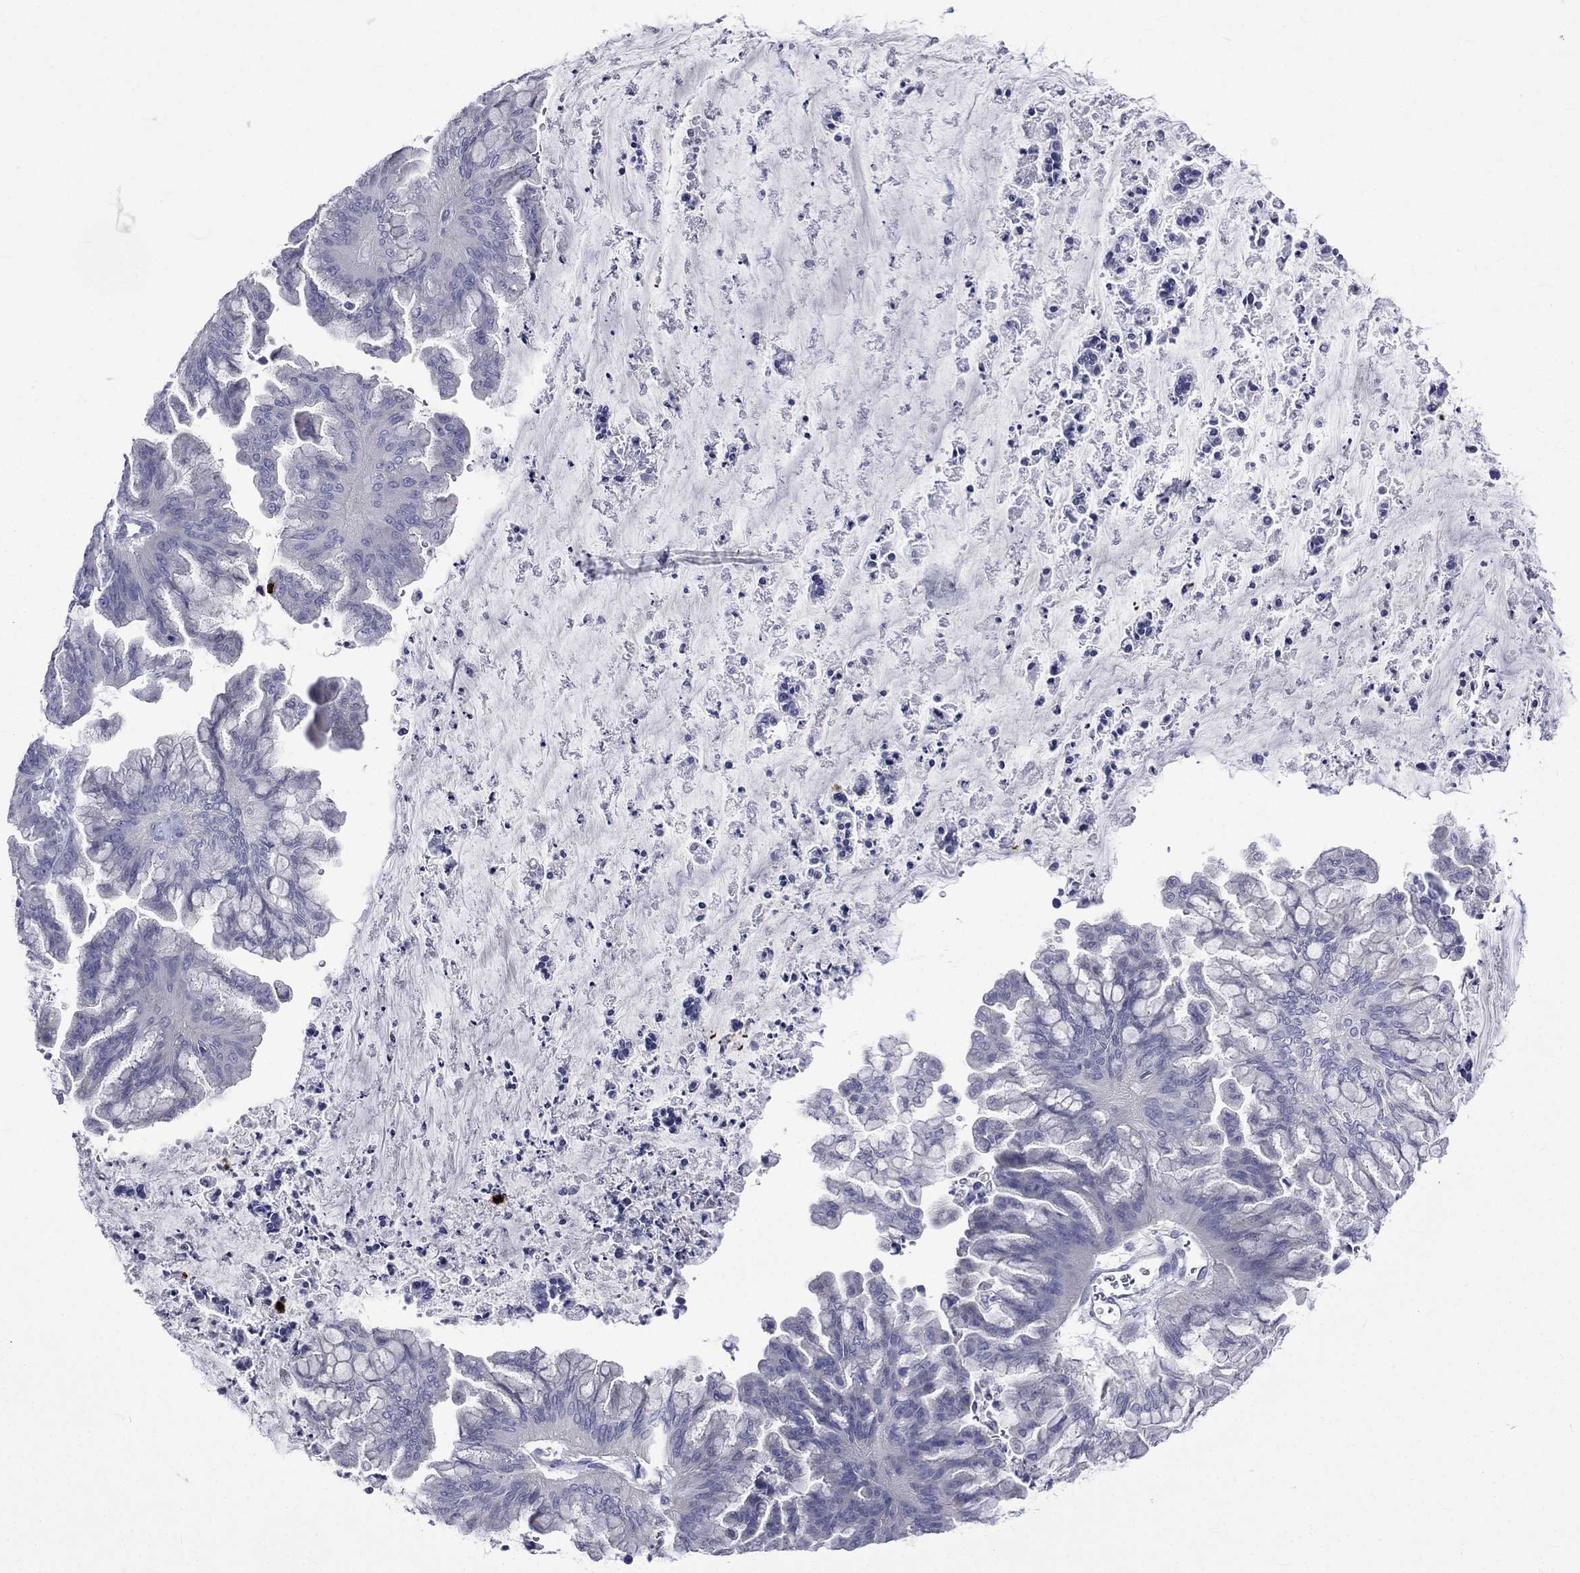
{"staining": {"intensity": "negative", "quantity": "none", "location": "none"}, "tissue": "ovarian cancer", "cell_type": "Tumor cells", "image_type": "cancer", "snomed": [{"axis": "morphology", "description": "Cystadenocarcinoma, mucinous, NOS"}, {"axis": "topography", "description": "Ovary"}], "caption": "High magnification brightfield microscopy of ovarian mucinous cystadenocarcinoma stained with DAB (3,3'-diaminobenzidine) (brown) and counterstained with hematoxylin (blue): tumor cells show no significant staining.", "gene": "ELANE", "patient": {"sex": "female", "age": 67}}